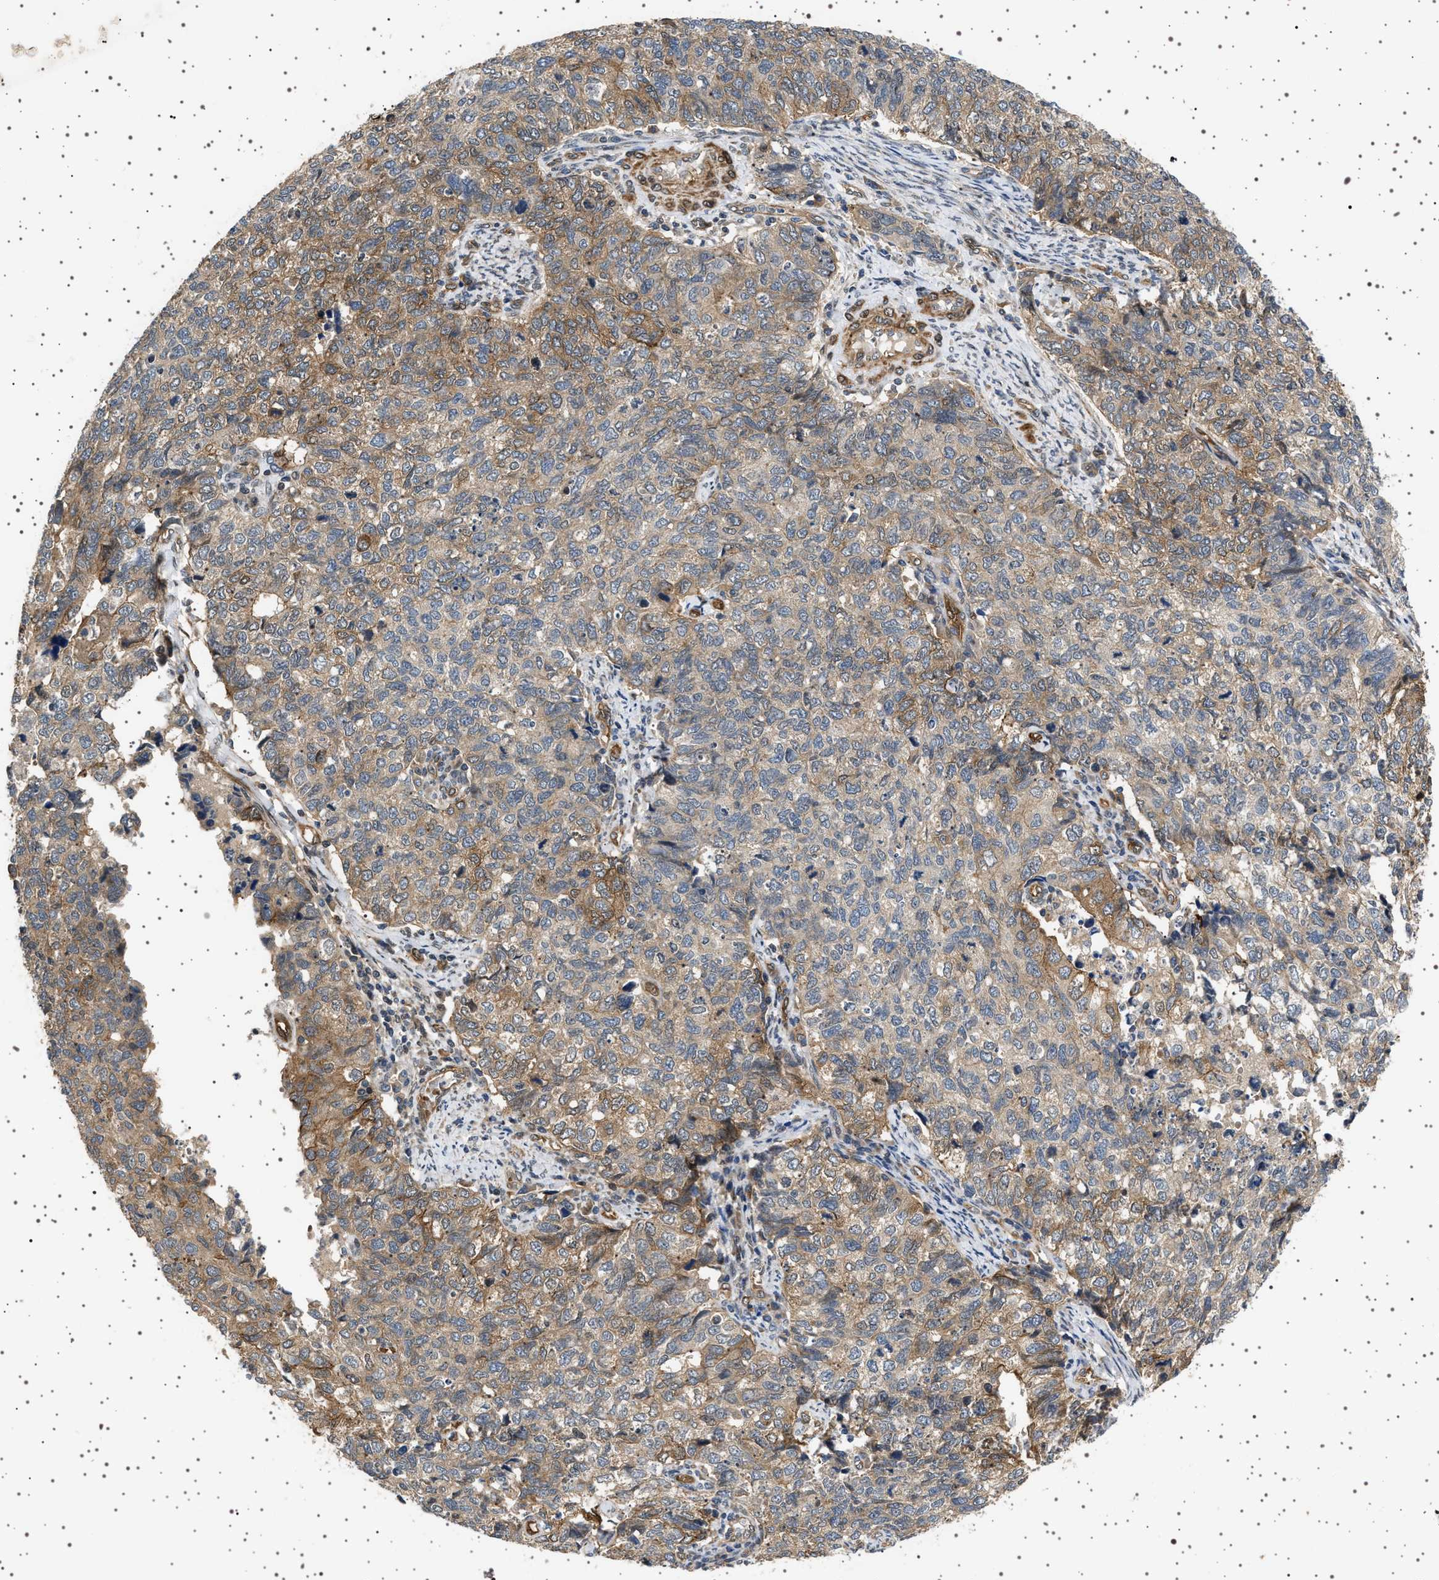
{"staining": {"intensity": "moderate", "quantity": "25%-75%", "location": "cytoplasmic/membranous"}, "tissue": "cervical cancer", "cell_type": "Tumor cells", "image_type": "cancer", "snomed": [{"axis": "morphology", "description": "Squamous cell carcinoma, NOS"}, {"axis": "topography", "description": "Cervix"}], "caption": "Cervical cancer stained for a protein reveals moderate cytoplasmic/membranous positivity in tumor cells.", "gene": "BAG3", "patient": {"sex": "female", "age": 63}}